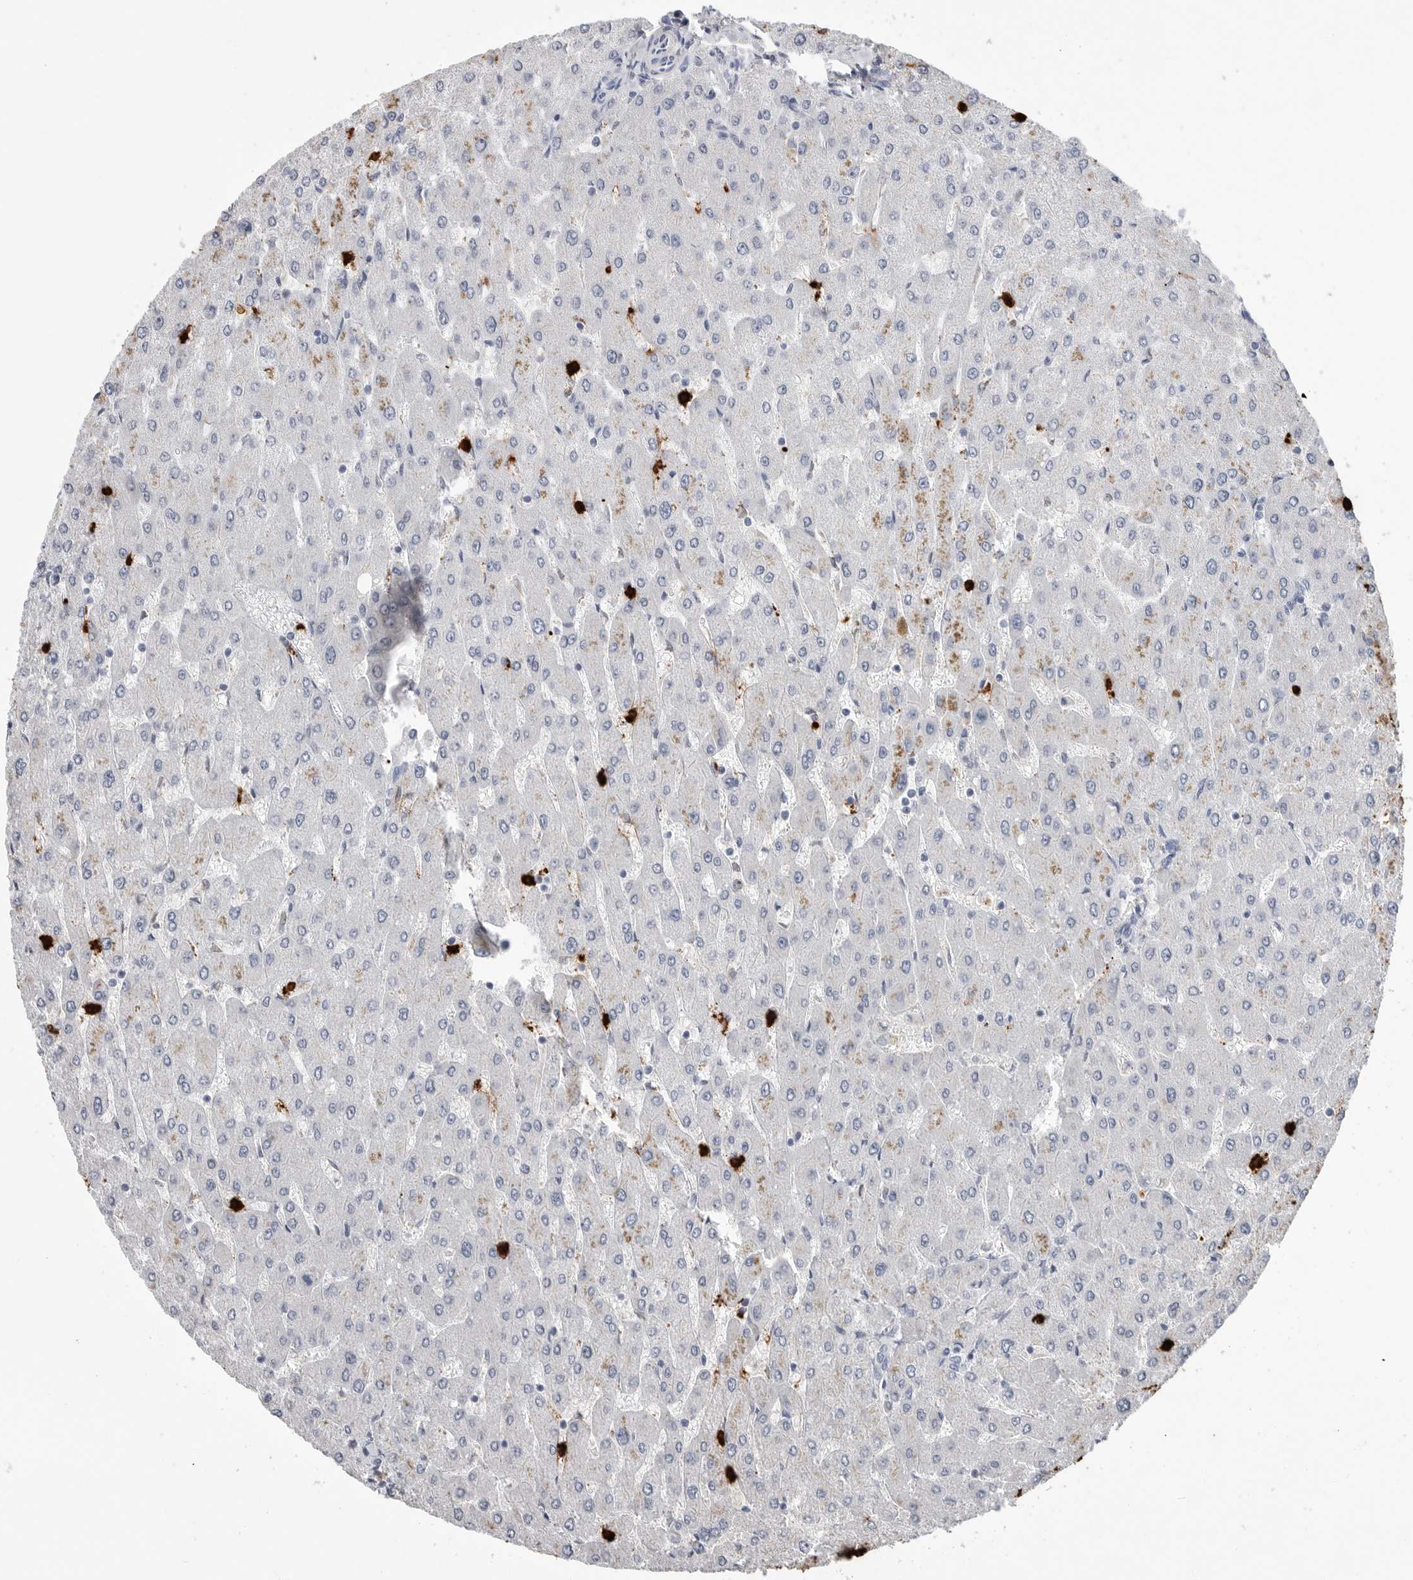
{"staining": {"intensity": "negative", "quantity": "none", "location": "none"}, "tissue": "liver", "cell_type": "Cholangiocytes", "image_type": "normal", "snomed": [{"axis": "morphology", "description": "Normal tissue, NOS"}, {"axis": "topography", "description": "Liver"}], "caption": "High power microscopy photomicrograph of an IHC histopathology image of unremarkable liver, revealing no significant staining in cholangiocytes.", "gene": "CYB561D1", "patient": {"sex": "male", "age": 55}}